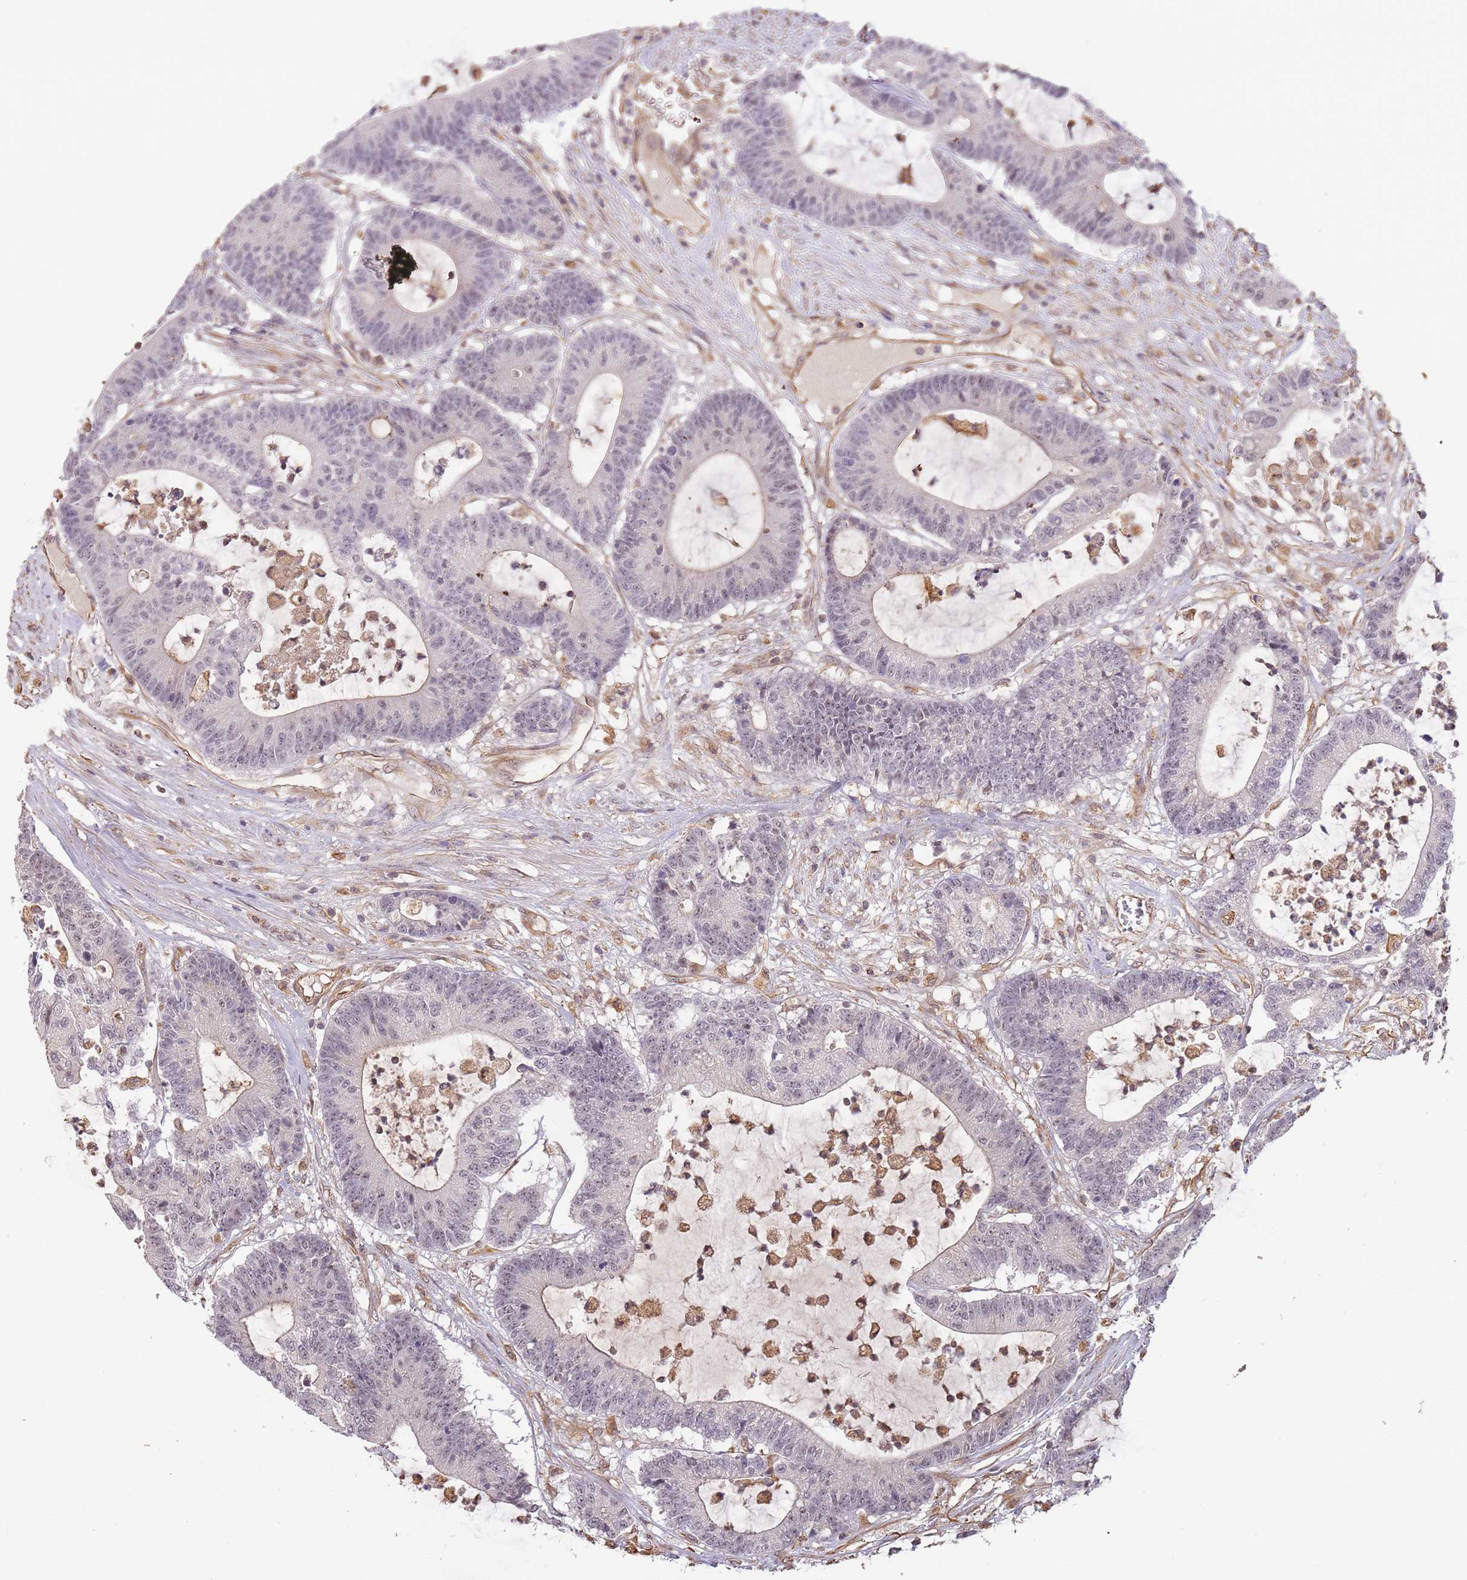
{"staining": {"intensity": "negative", "quantity": "none", "location": "none"}, "tissue": "colorectal cancer", "cell_type": "Tumor cells", "image_type": "cancer", "snomed": [{"axis": "morphology", "description": "Adenocarcinoma, NOS"}, {"axis": "topography", "description": "Colon"}], "caption": "An immunohistochemistry photomicrograph of colorectal cancer is shown. There is no staining in tumor cells of colorectal cancer.", "gene": "SURF2", "patient": {"sex": "female", "age": 84}}